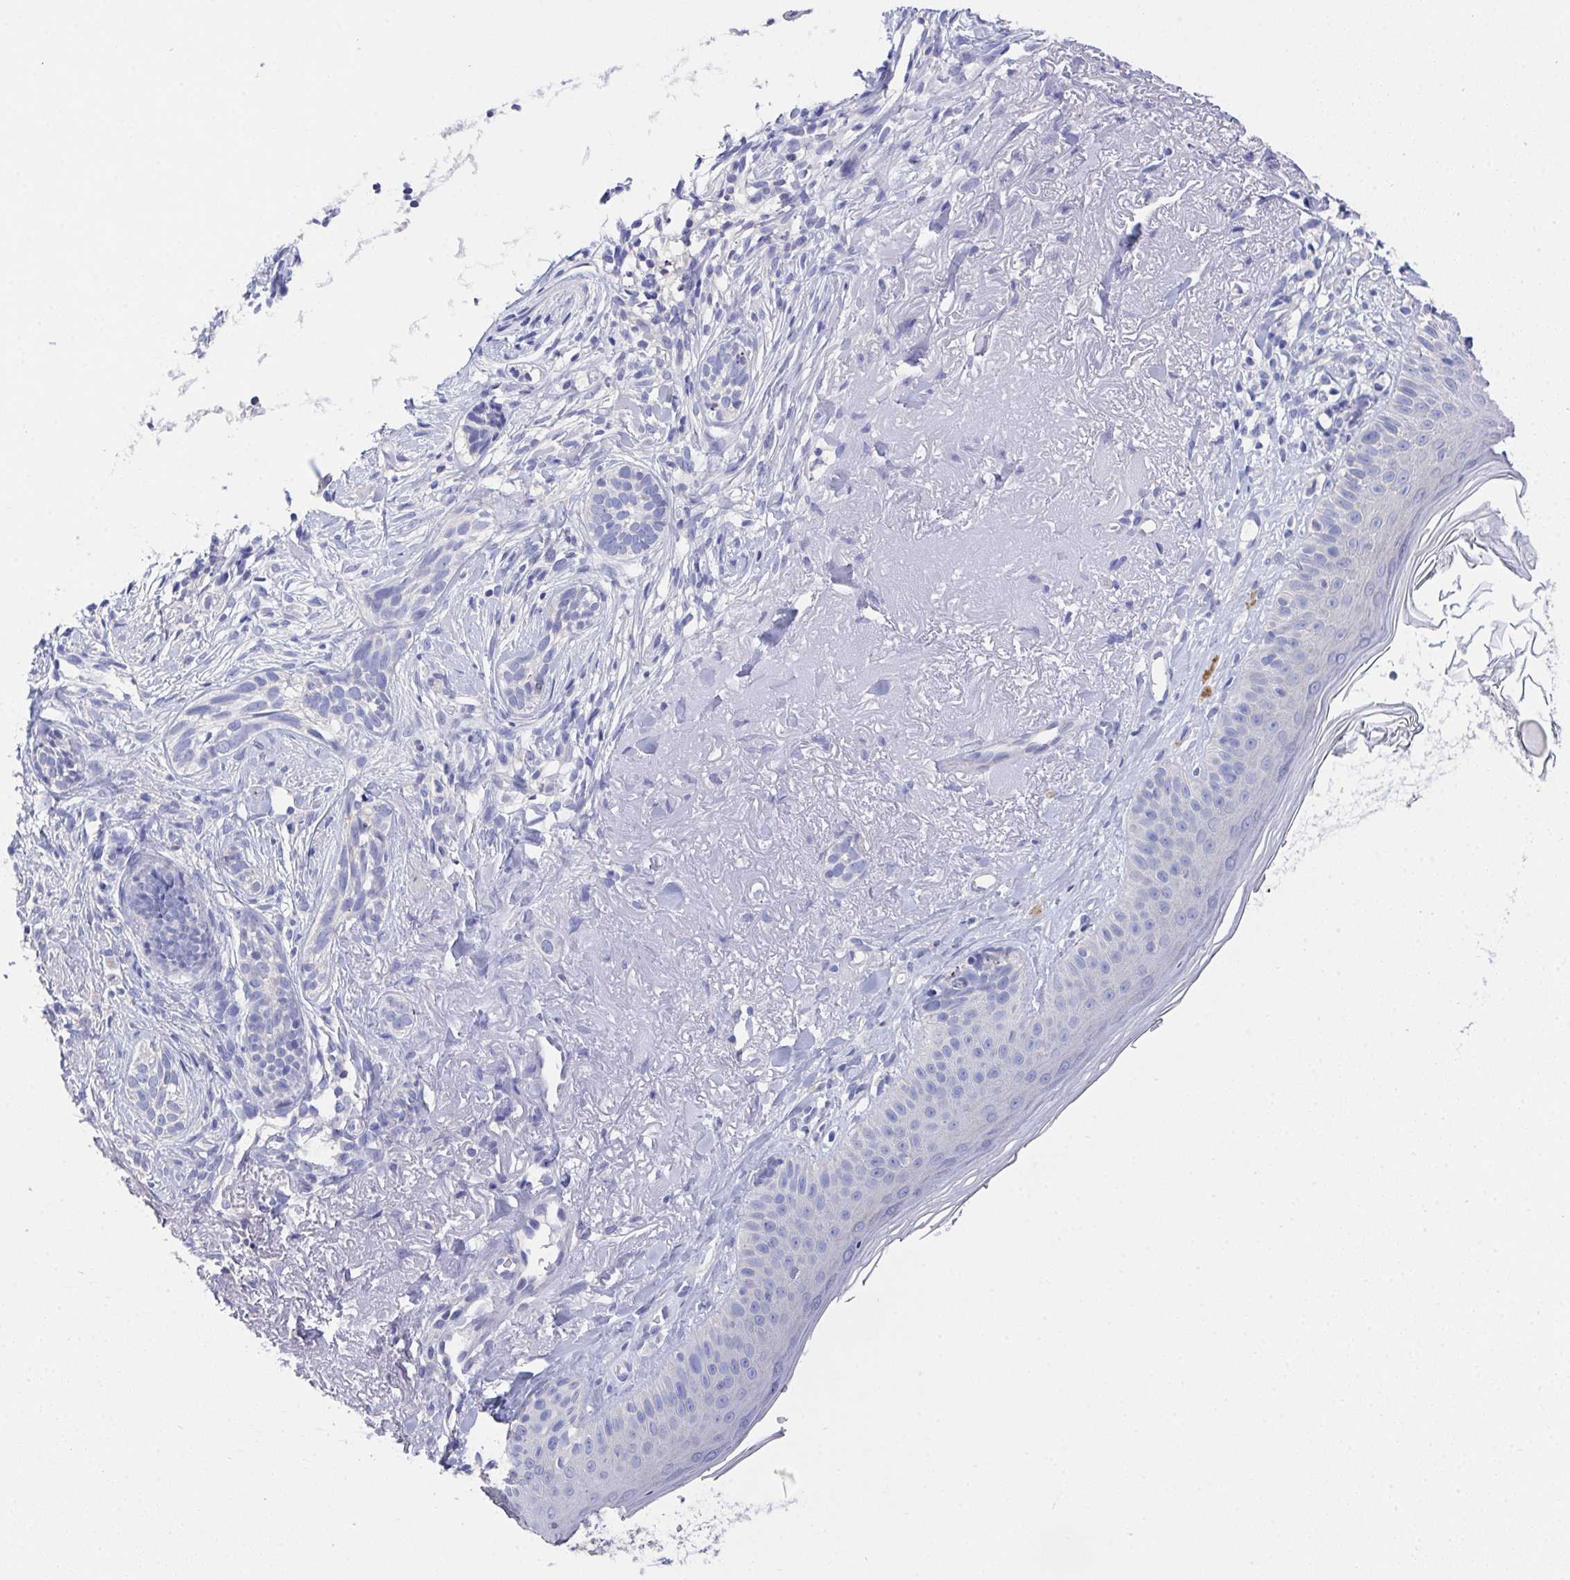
{"staining": {"intensity": "negative", "quantity": "none", "location": "none"}, "tissue": "skin cancer", "cell_type": "Tumor cells", "image_type": "cancer", "snomed": [{"axis": "morphology", "description": "Basal cell carcinoma"}, {"axis": "morphology", "description": "BCC, high aggressive"}, {"axis": "topography", "description": "Skin"}], "caption": "Micrograph shows no protein staining in tumor cells of skin cancer (bcc,  high aggressive) tissue.", "gene": "PRG3", "patient": {"sex": "female", "age": 86}}